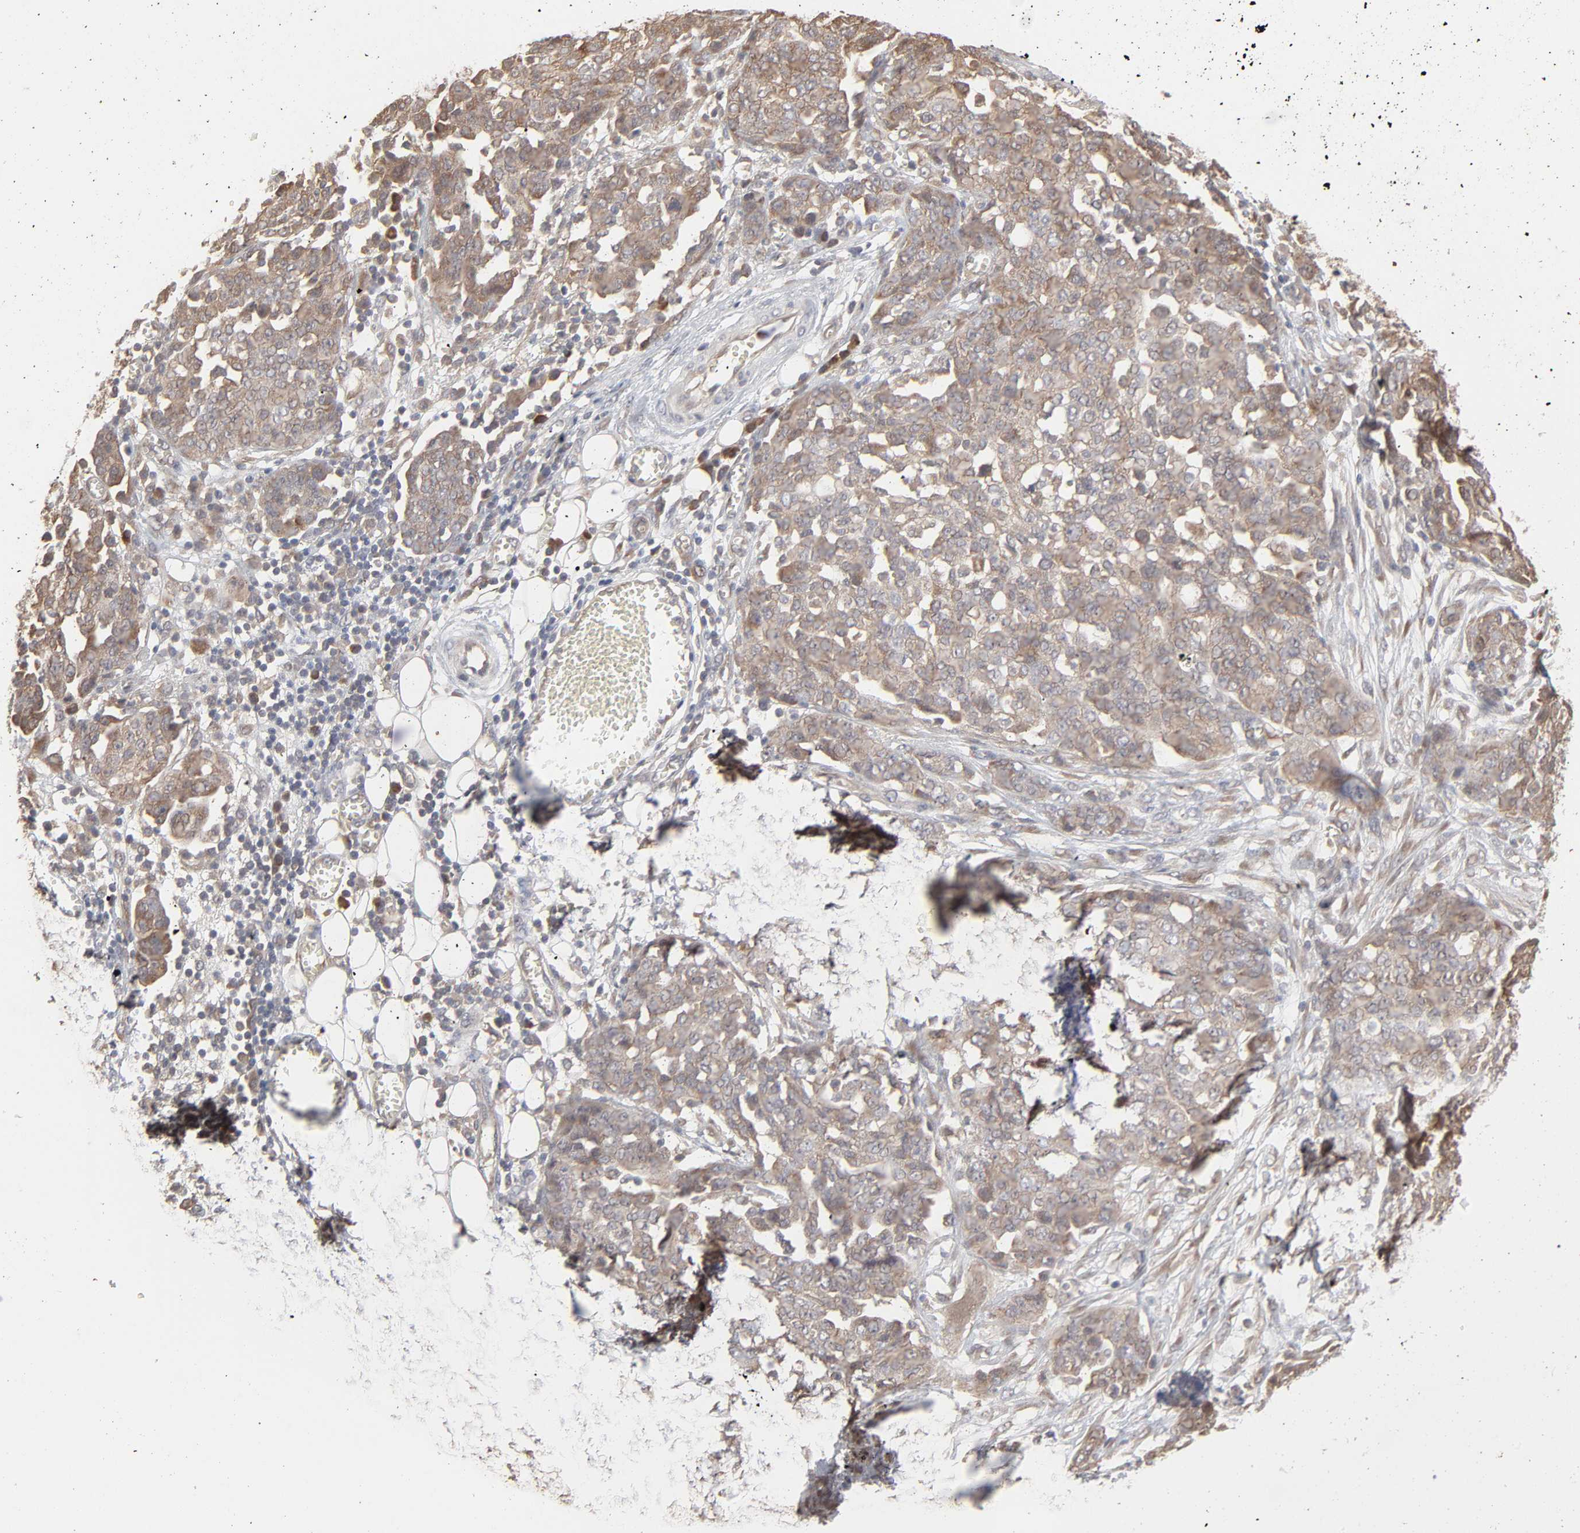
{"staining": {"intensity": "weak", "quantity": ">75%", "location": "cytoplasmic/membranous"}, "tissue": "ovarian cancer", "cell_type": "Tumor cells", "image_type": "cancer", "snomed": [{"axis": "morphology", "description": "Cystadenocarcinoma, serous, NOS"}, {"axis": "topography", "description": "Soft tissue"}, {"axis": "topography", "description": "Ovary"}], "caption": "Ovarian serous cystadenocarcinoma was stained to show a protein in brown. There is low levels of weak cytoplasmic/membranous positivity in about >75% of tumor cells.", "gene": "SCFD1", "patient": {"sex": "female", "age": 57}}